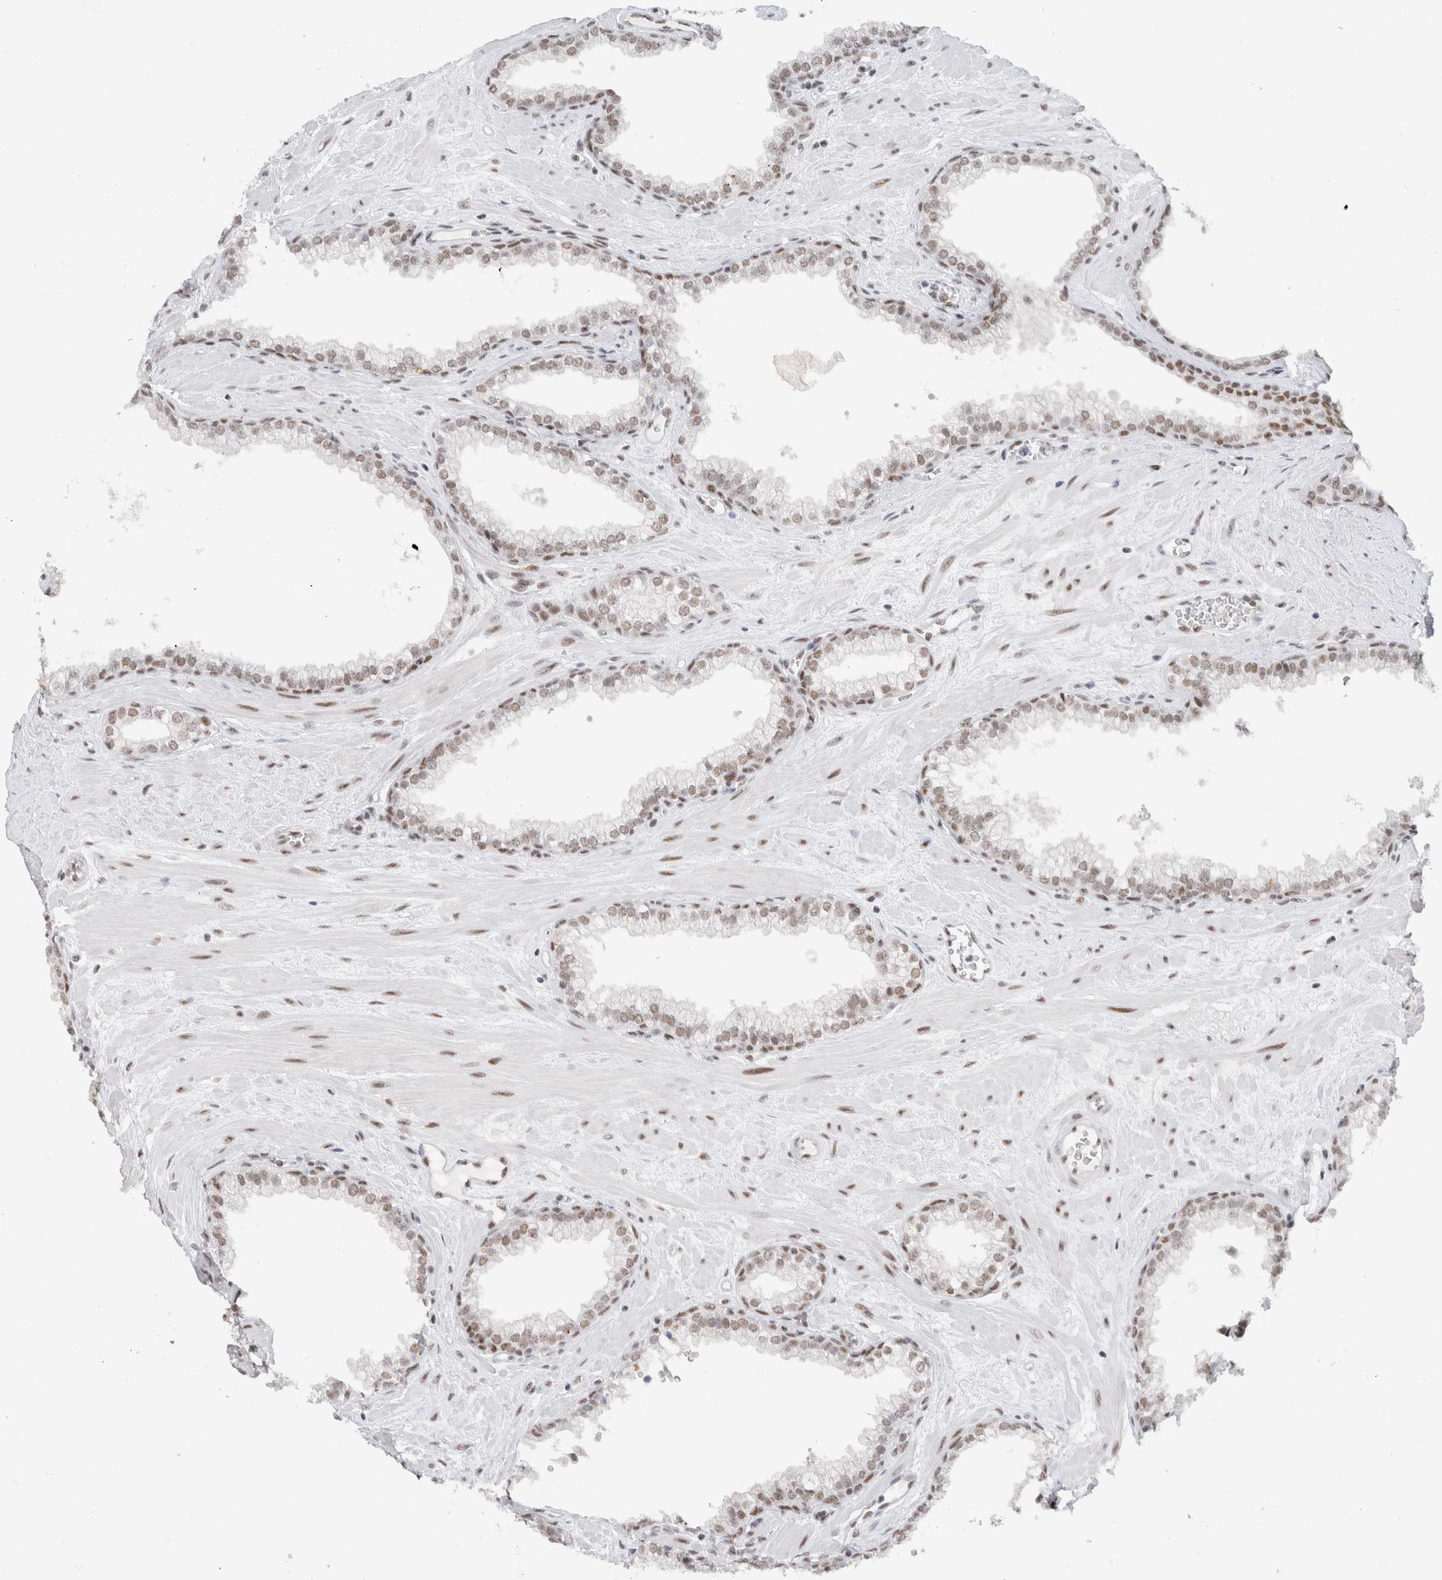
{"staining": {"intensity": "moderate", "quantity": ">75%", "location": "nuclear"}, "tissue": "prostate", "cell_type": "Glandular cells", "image_type": "normal", "snomed": [{"axis": "morphology", "description": "Normal tissue, NOS"}, {"axis": "morphology", "description": "Urothelial carcinoma, Low grade"}, {"axis": "topography", "description": "Urinary bladder"}, {"axis": "topography", "description": "Prostate"}], "caption": "Immunohistochemical staining of unremarkable human prostate demonstrates medium levels of moderate nuclear staining in approximately >75% of glandular cells.", "gene": "COPS7A", "patient": {"sex": "male", "age": 60}}